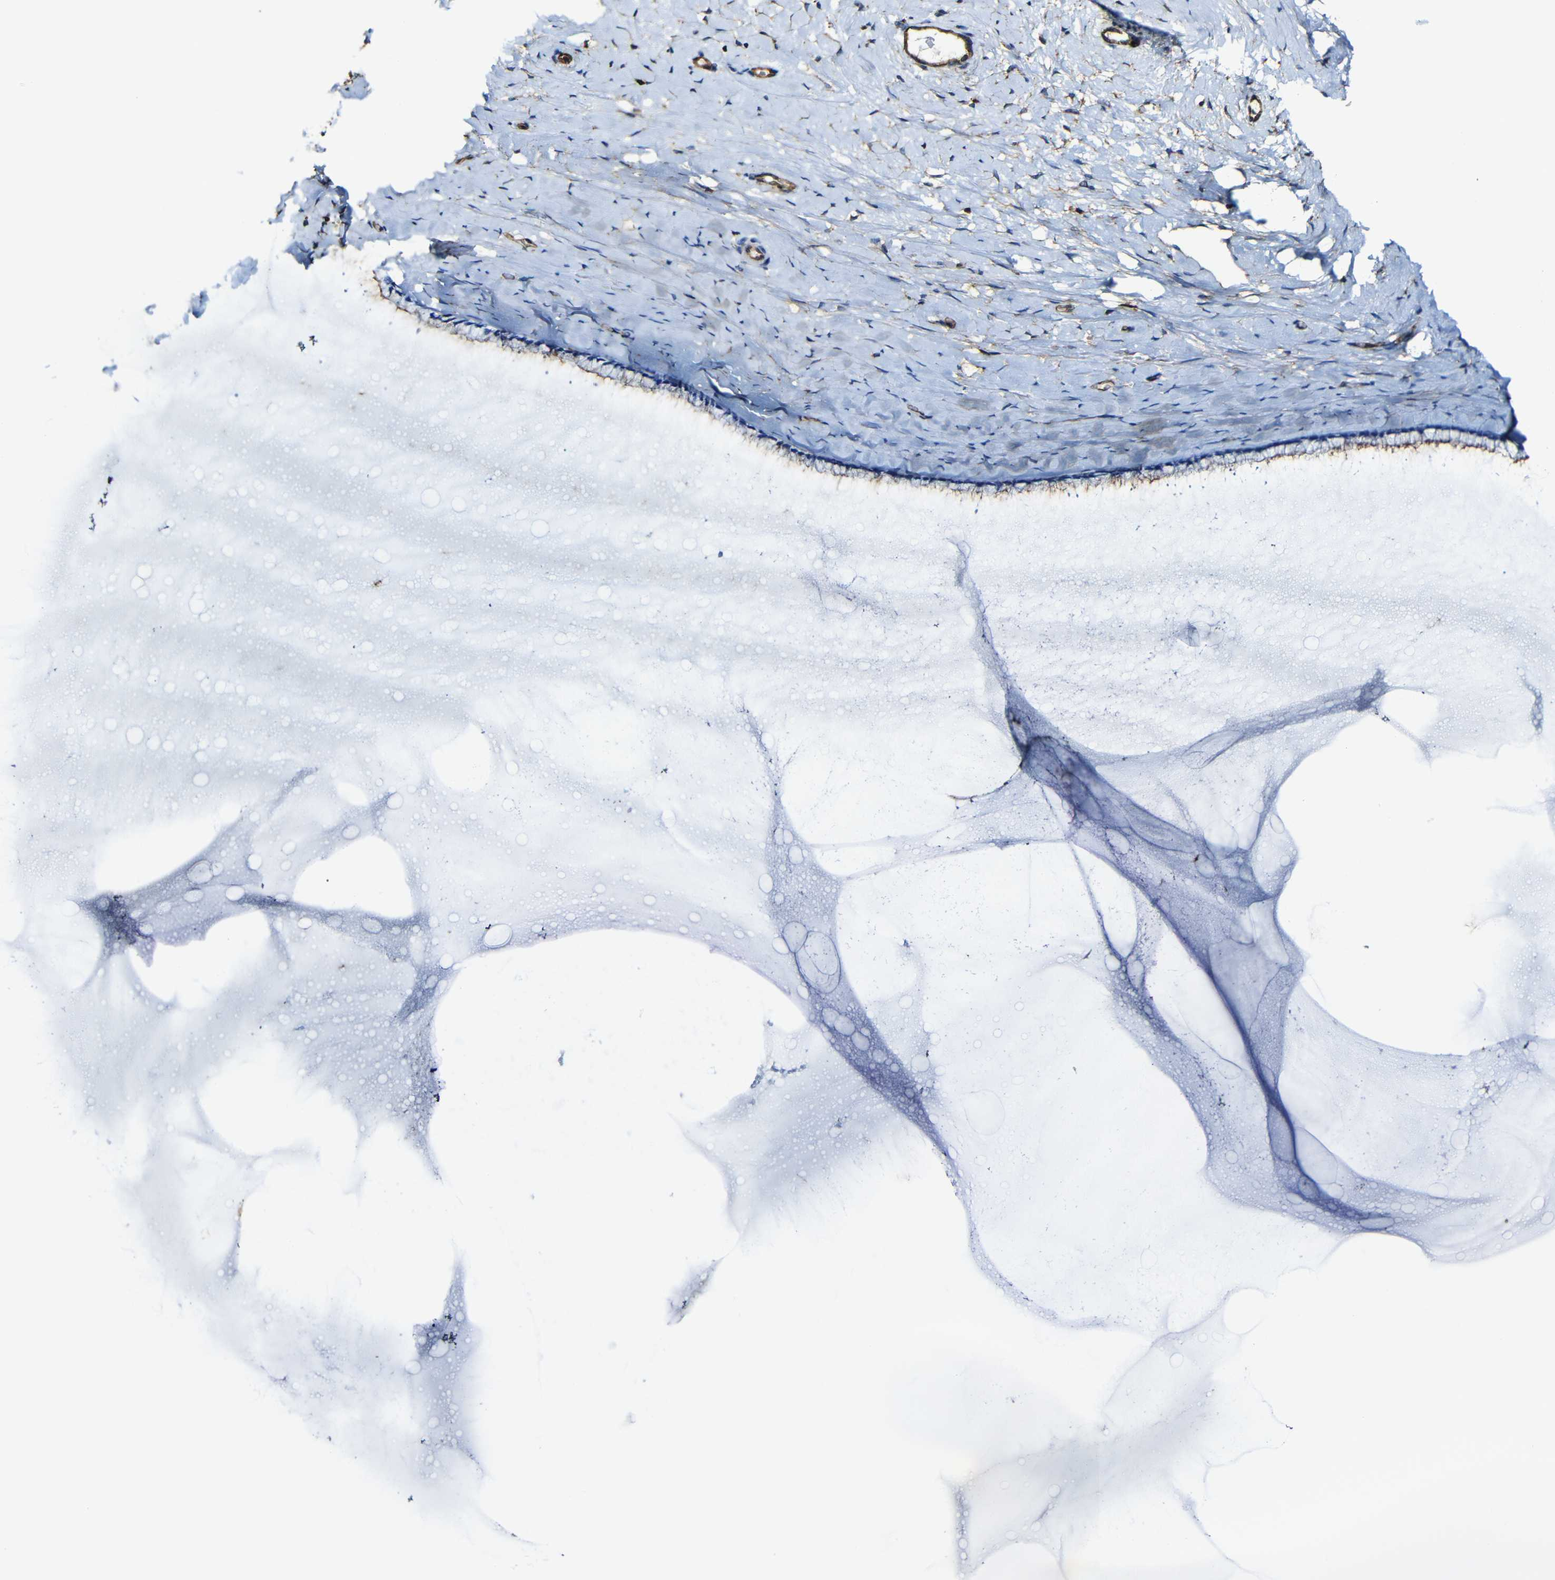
{"staining": {"intensity": "weak", "quantity": ">75%", "location": "cytoplasmic/membranous"}, "tissue": "cervix", "cell_type": "Glandular cells", "image_type": "normal", "snomed": [{"axis": "morphology", "description": "Normal tissue, NOS"}, {"axis": "topography", "description": "Cervix"}], "caption": "Immunohistochemistry (IHC) of benign human cervix displays low levels of weak cytoplasmic/membranous positivity in about >75% of glandular cells.", "gene": "MSN", "patient": {"sex": "female", "age": 39}}